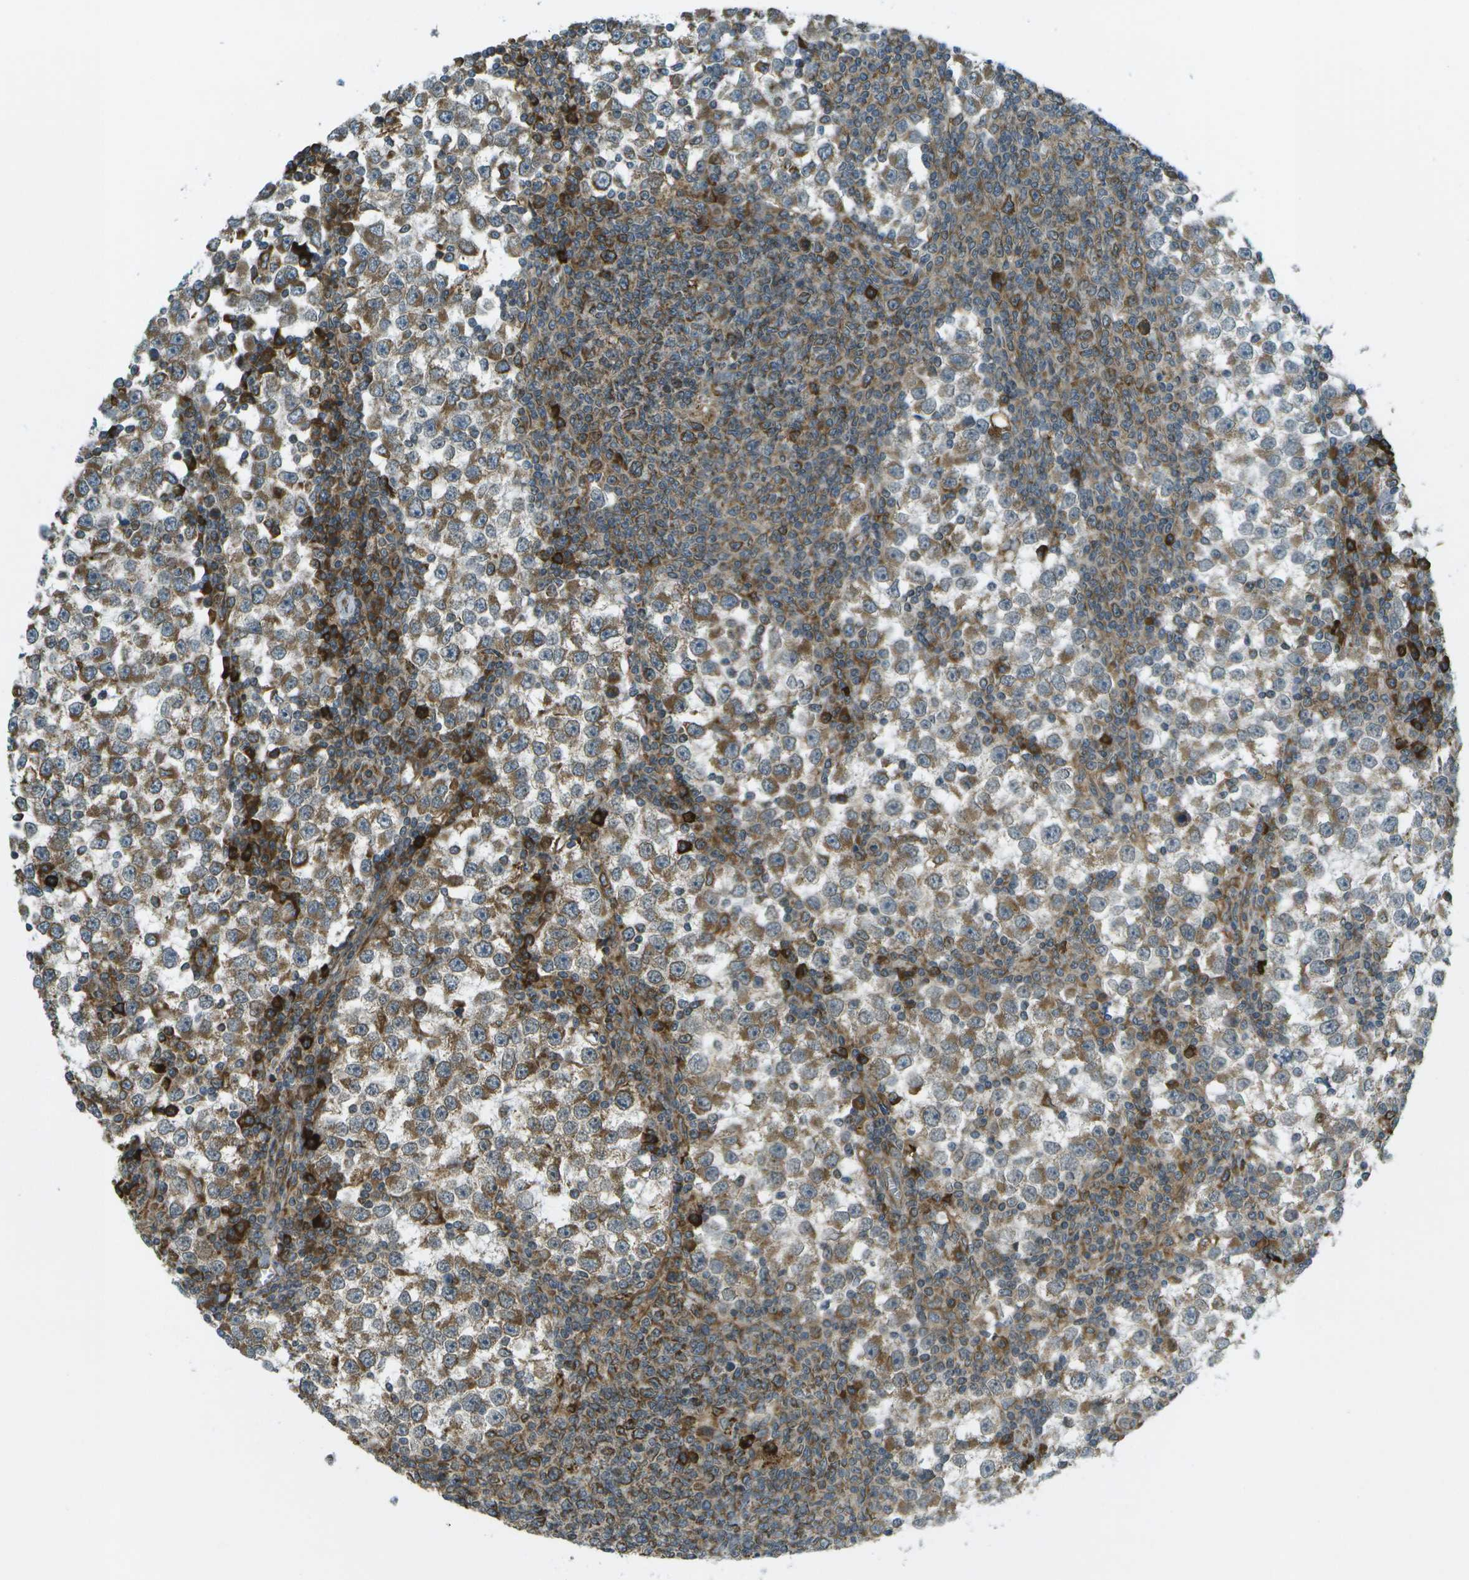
{"staining": {"intensity": "moderate", "quantity": "25%-75%", "location": "cytoplasmic/membranous"}, "tissue": "testis cancer", "cell_type": "Tumor cells", "image_type": "cancer", "snomed": [{"axis": "morphology", "description": "Seminoma, NOS"}, {"axis": "topography", "description": "Testis"}], "caption": "Testis cancer (seminoma) tissue displays moderate cytoplasmic/membranous staining in about 25%-75% of tumor cells", "gene": "USP30", "patient": {"sex": "male", "age": 65}}